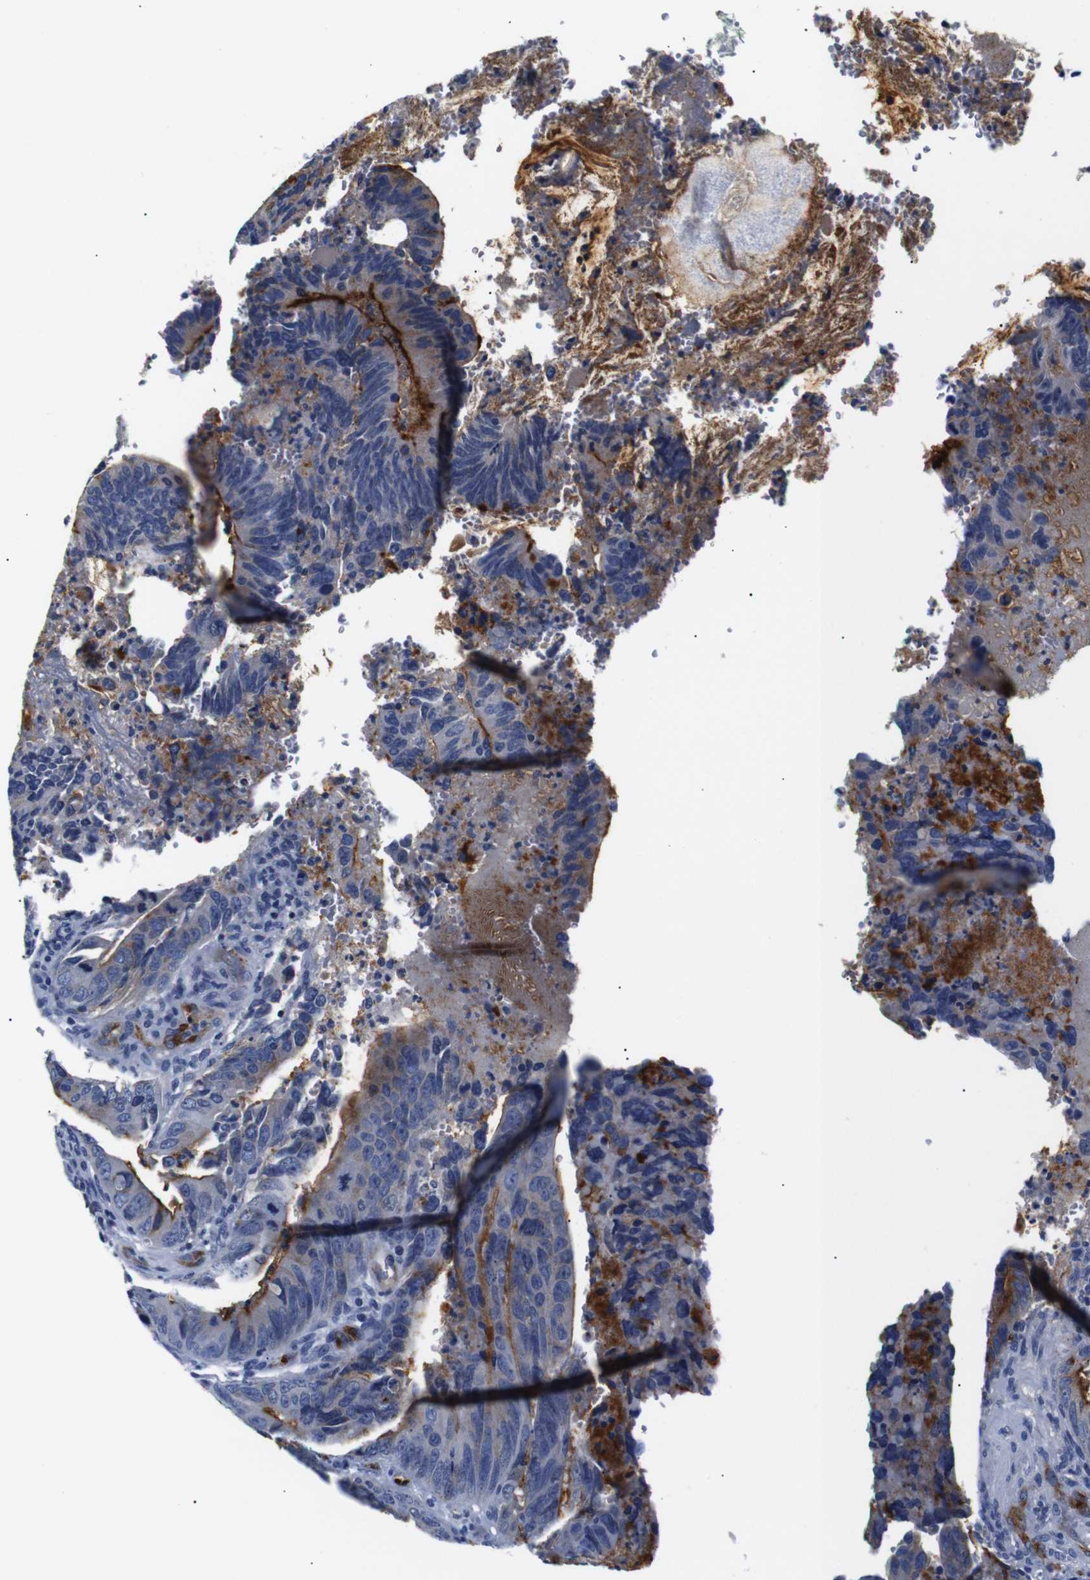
{"staining": {"intensity": "strong", "quantity": "<25%", "location": "cytoplasmic/membranous"}, "tissue": "colorectal cancer", "cell_type": "Tumor cells", "image_type": "cancer", "snomed": [{"axis": "morphology", "description": "Normal tissue, NOS"}, {"axis": "morphology", "description": "Adenocarcinoma, NOS"}, {"axis": "topography", "description": "Colon"}], "caption": "DAB immunohistochemical staining of colorectal adenocarcinoma displays strong cytoplasmic/membranous protein positivity in about <25% of tumor cells. The protein of interest is shown in brown color, while the nuclei are stained blue.", "gene": "MUC4", "patient": {"sex": "male", "age": 56}}